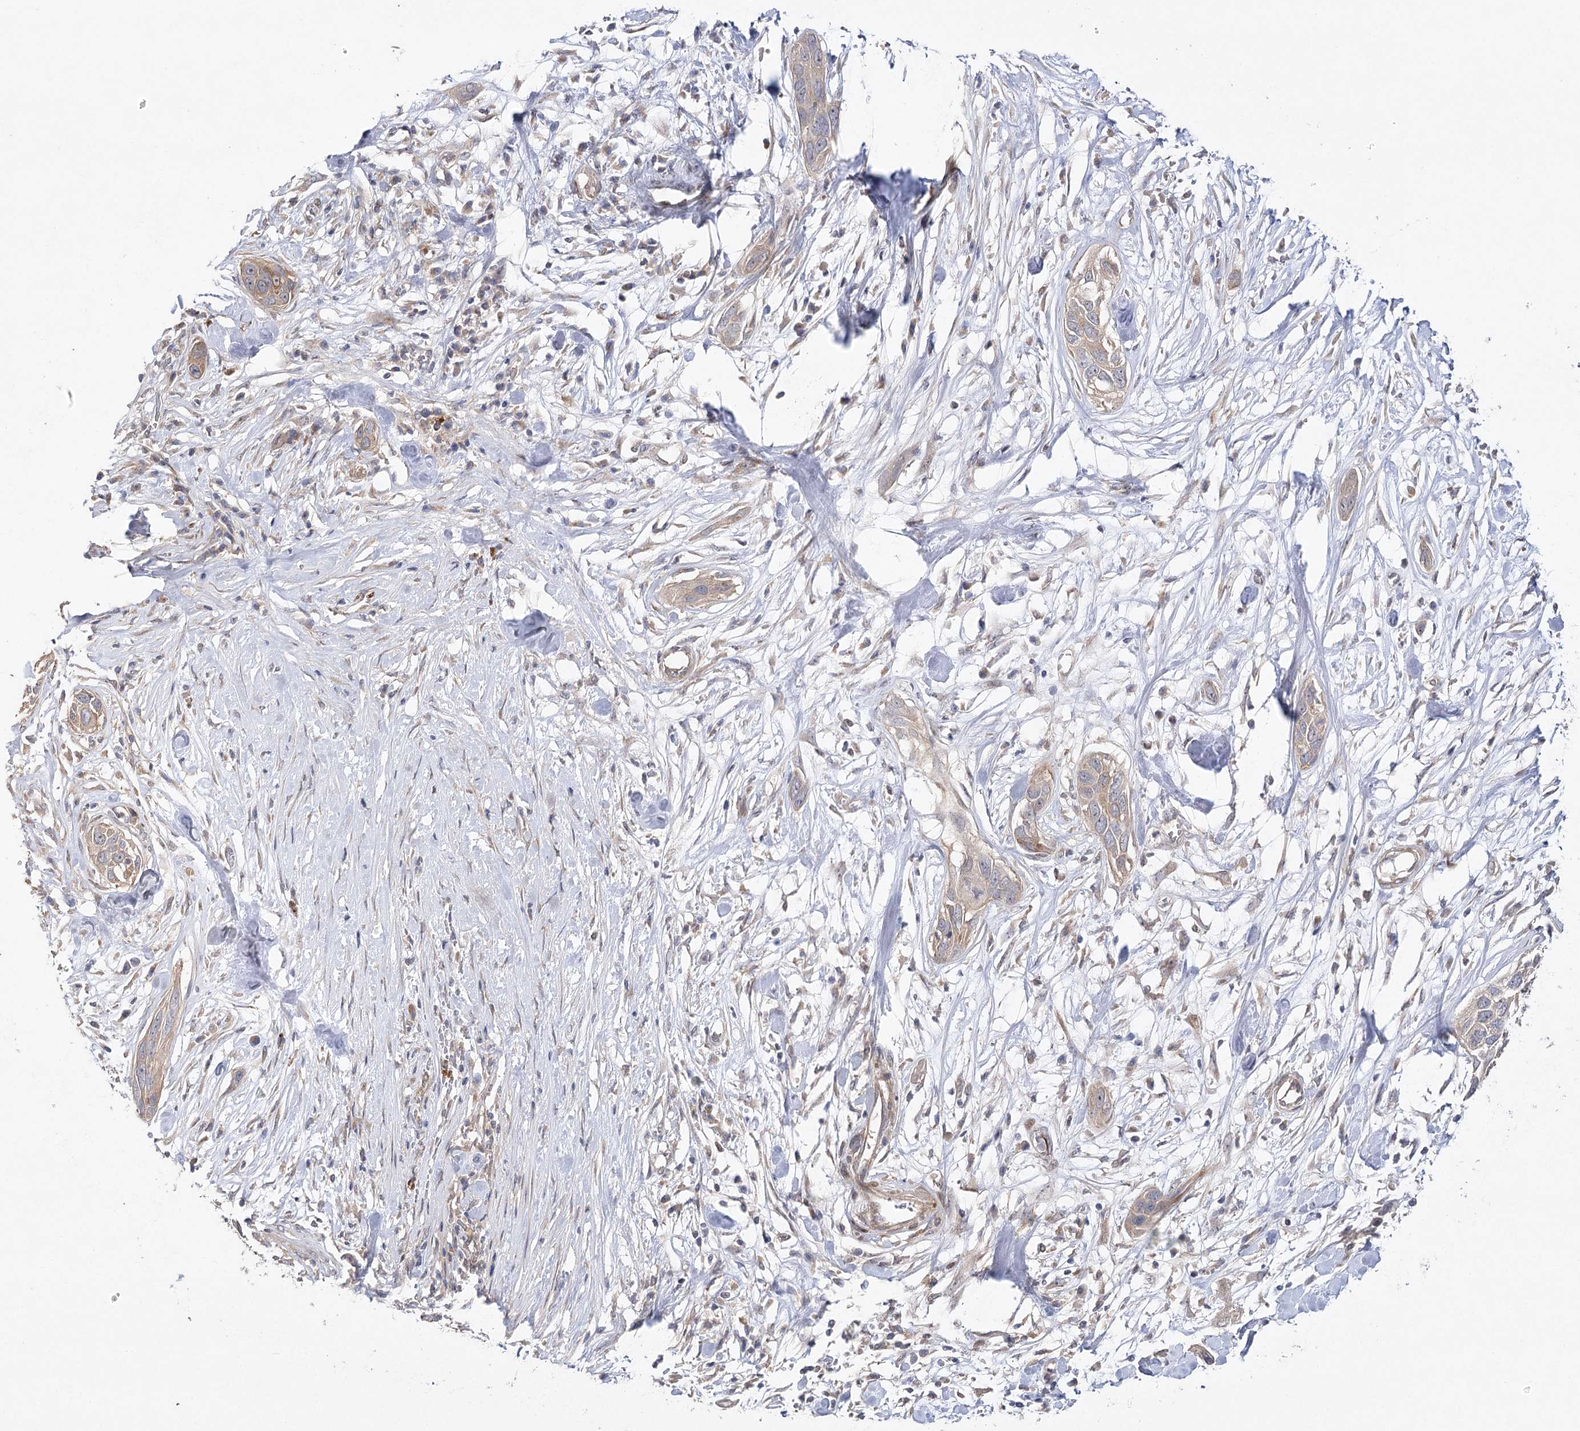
{"staining": {"intensity": "weak", "quantity": "25%-75%", "location": "cytoplasmic/membranous"}, "tissue": "pancreatic cancer", "cell_type": "Tumor cells", "image_type": "cancer", "snomed": [{"axis": "morphology", "description": "Adenocarcinoma, NOS"}, {"axis": "topography", "description": "Pancreas"}], "caption": "DAB immunohistochemical staining of human pancreatic cancer (adenocarcinoma) exhibits weak cytoplasmic/membranous protein expression in about 25%-75% of tumor cells. (Stains: DAB in brown, nuclei in blue, Microscopy: brightfield microscopy at high magnification).", "gene": "OBSL1", "patient": {"sex": "female", "age": 60}}